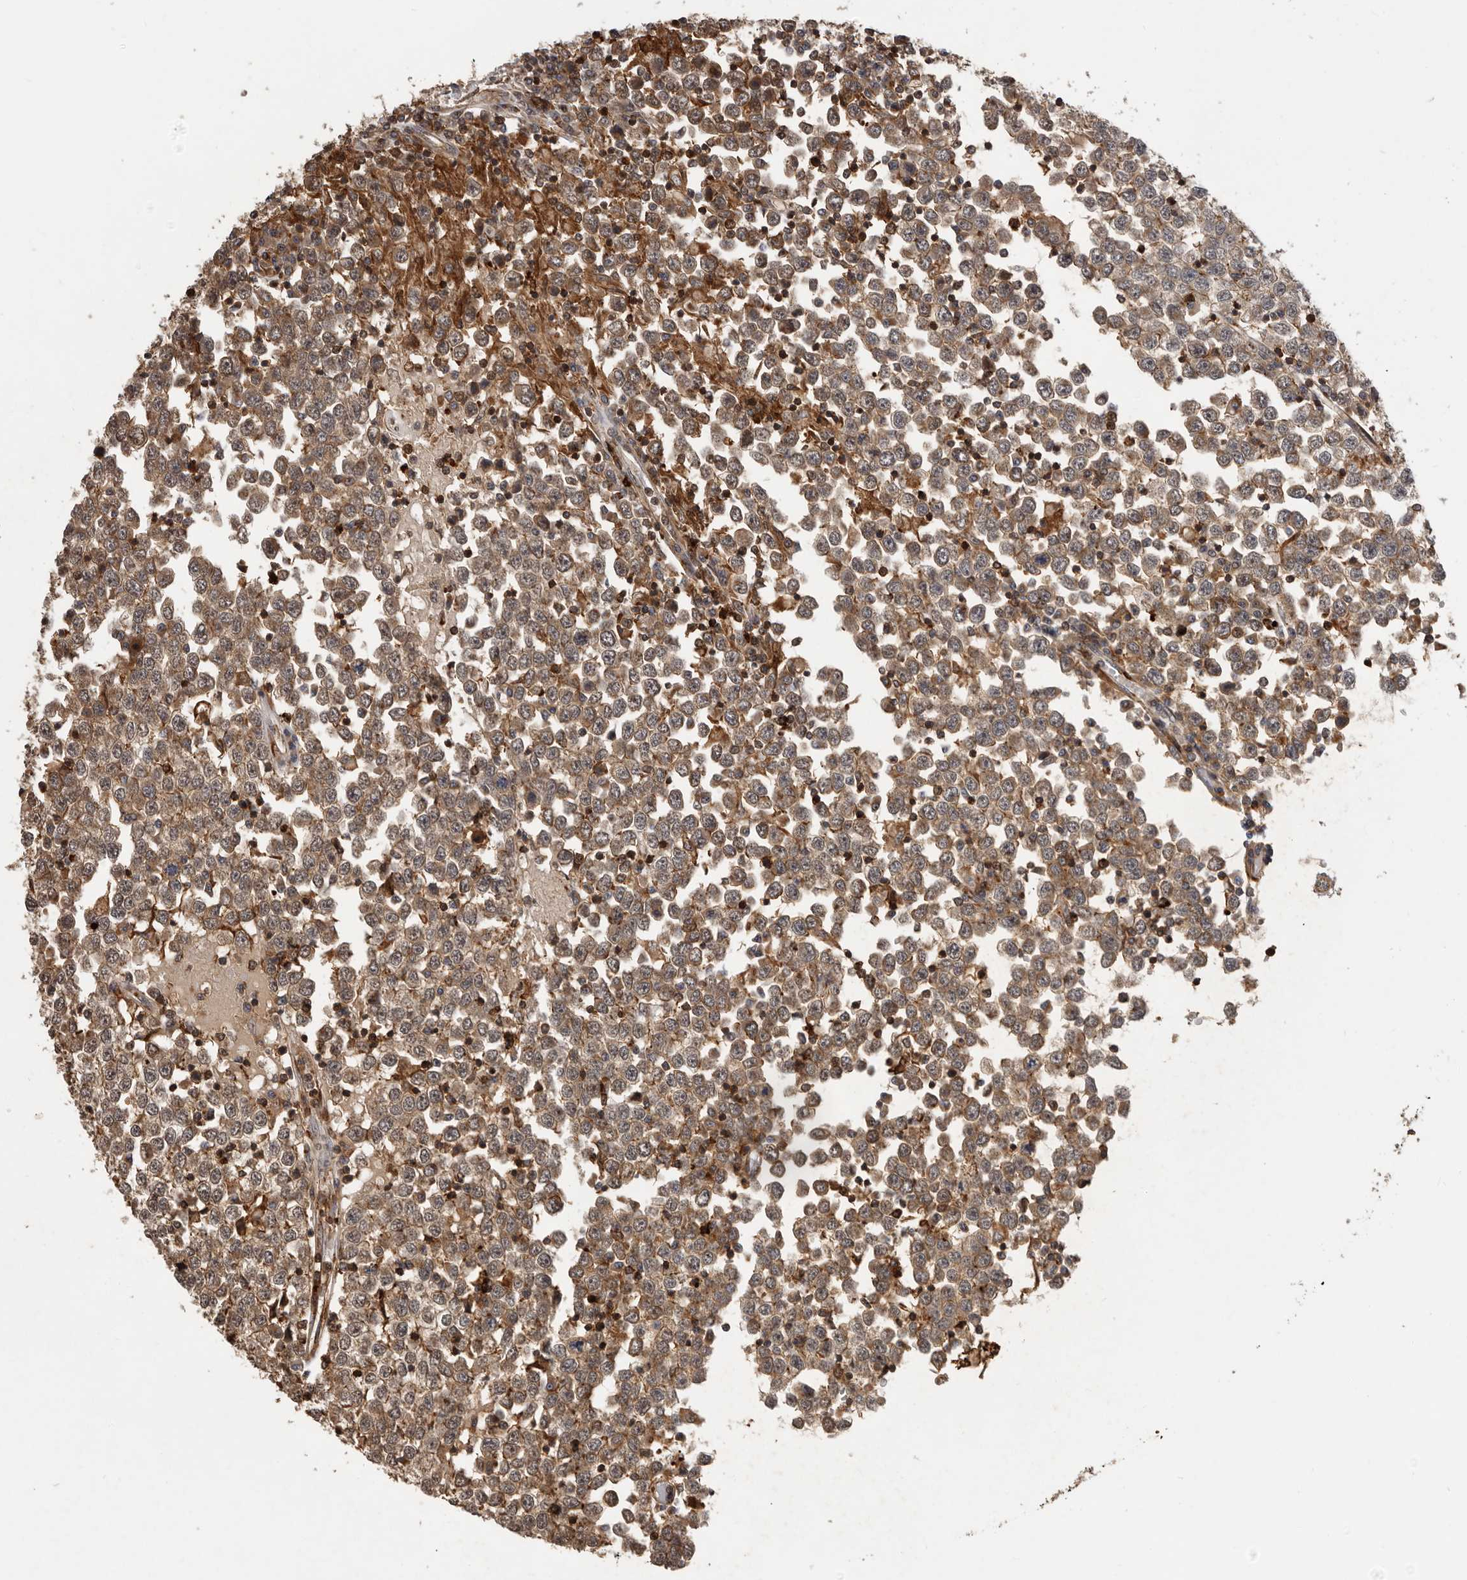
{"staining": {"intensity": "moderate", "quantity": ">75%", "location": "cytoplasmic/membranous"}, "tissue": "testis cancer", "cell_type": "Tumor cells", "image_type": "cancer", "snomed": [{"axis": "morphology", "description": "Seminoma, NOS"}, {"axis": "topography", "description": "Testis"}], "caption": "About >75% of tumor cells in human testis seminoma show moderate cytoplasmic/membranous protein positivity as visualized by brown immunohistochemical staining.", "gene": "RNF157", "patient": {"sex": "male", "age": 65}}